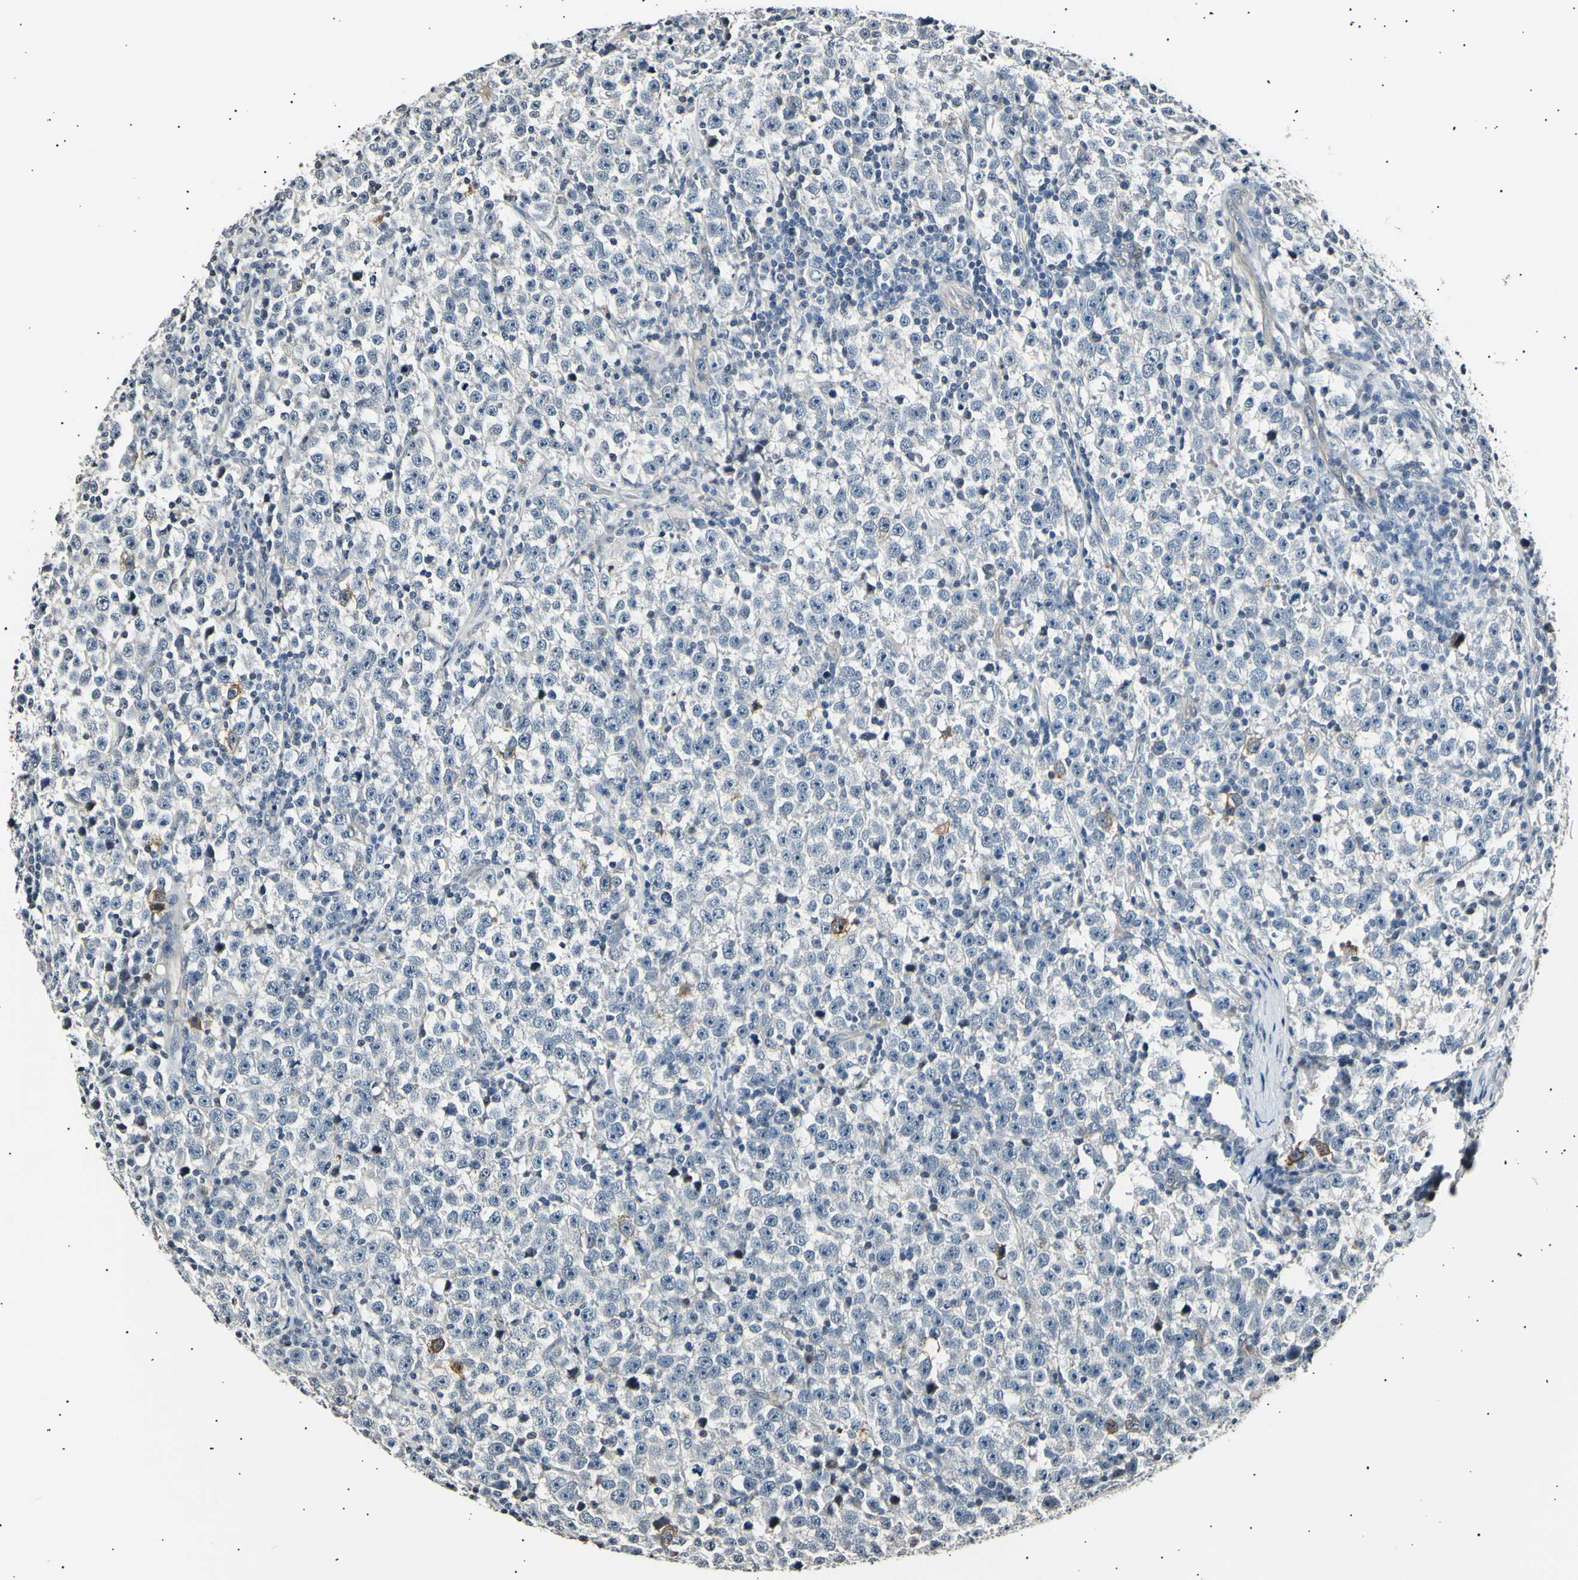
{"staining": {"intensity": "negative", "quantity": "none", "location": "none"}, "tissue": "testis cancer", "cell_type": "Tumor cells", "image_type": "cancer", "snomed": [{"axis": "morphology", "description": "Seminoma, NOS"}, {"axis": "topography", "description": "Testis"}], "caption": "Testis seminoma stained for a protein using immunohistochemistry shows no staining tumor cells.", "gene": "AK1", "patient": {"sex": "male", "age": 43}}